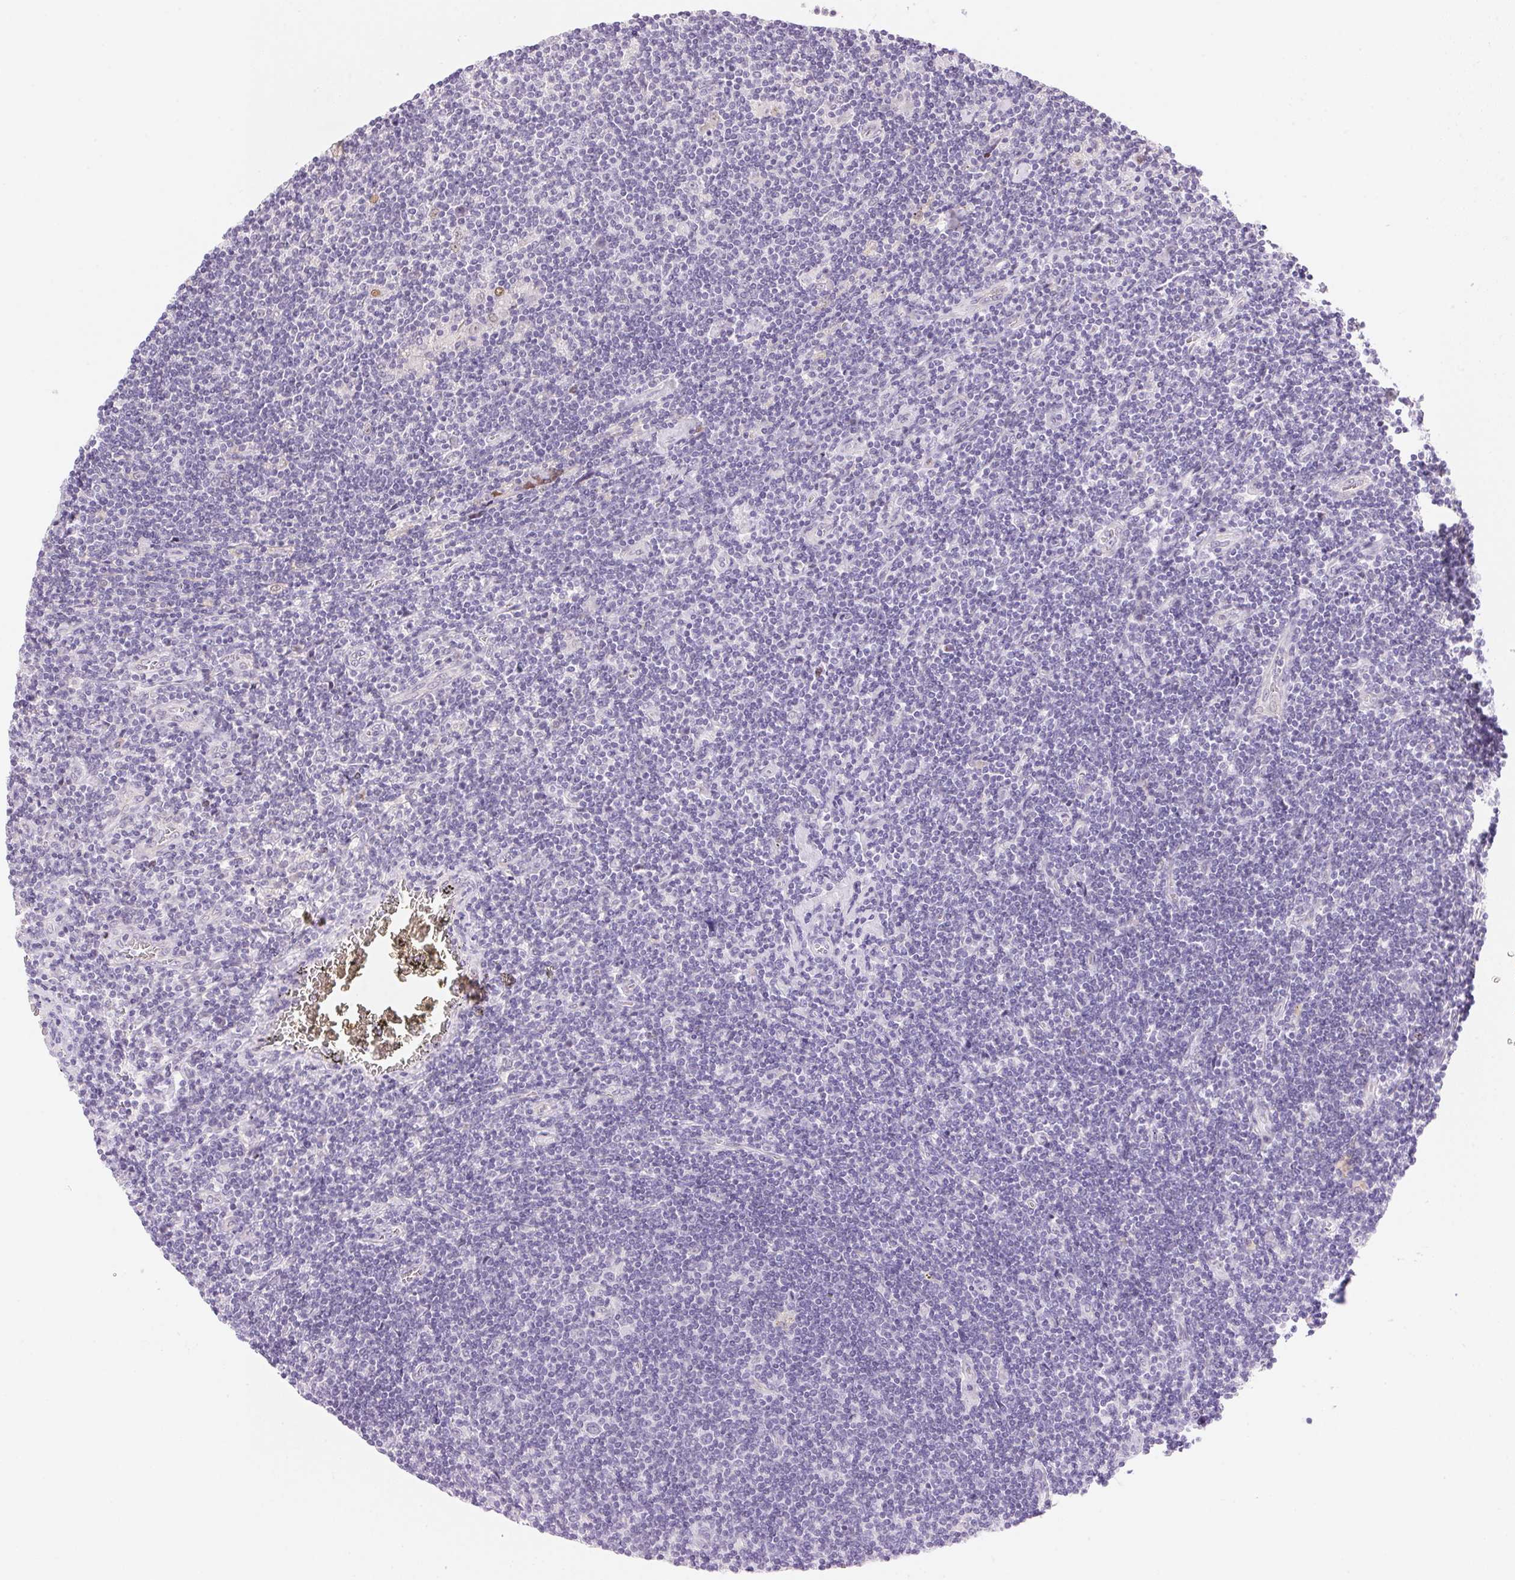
{"staining": {"intensity": "negative", "quantity": "none", "location": "none"}, "tissue": "lymphoma", "cell_type": "Tumor cells", "image_type": "cancer", "snomed": [{"axis": "morphology", "description": "Hodgkin's disease, NOS"}, {"axis": "topography", "description": "Lymph node"}], "caption": "This is an IHC histopathology image of human Hodgkin's disease. There is no expression in tumor cells.", "gene": "TEKT1", "patient": {"sex": "male", "age": 40}}